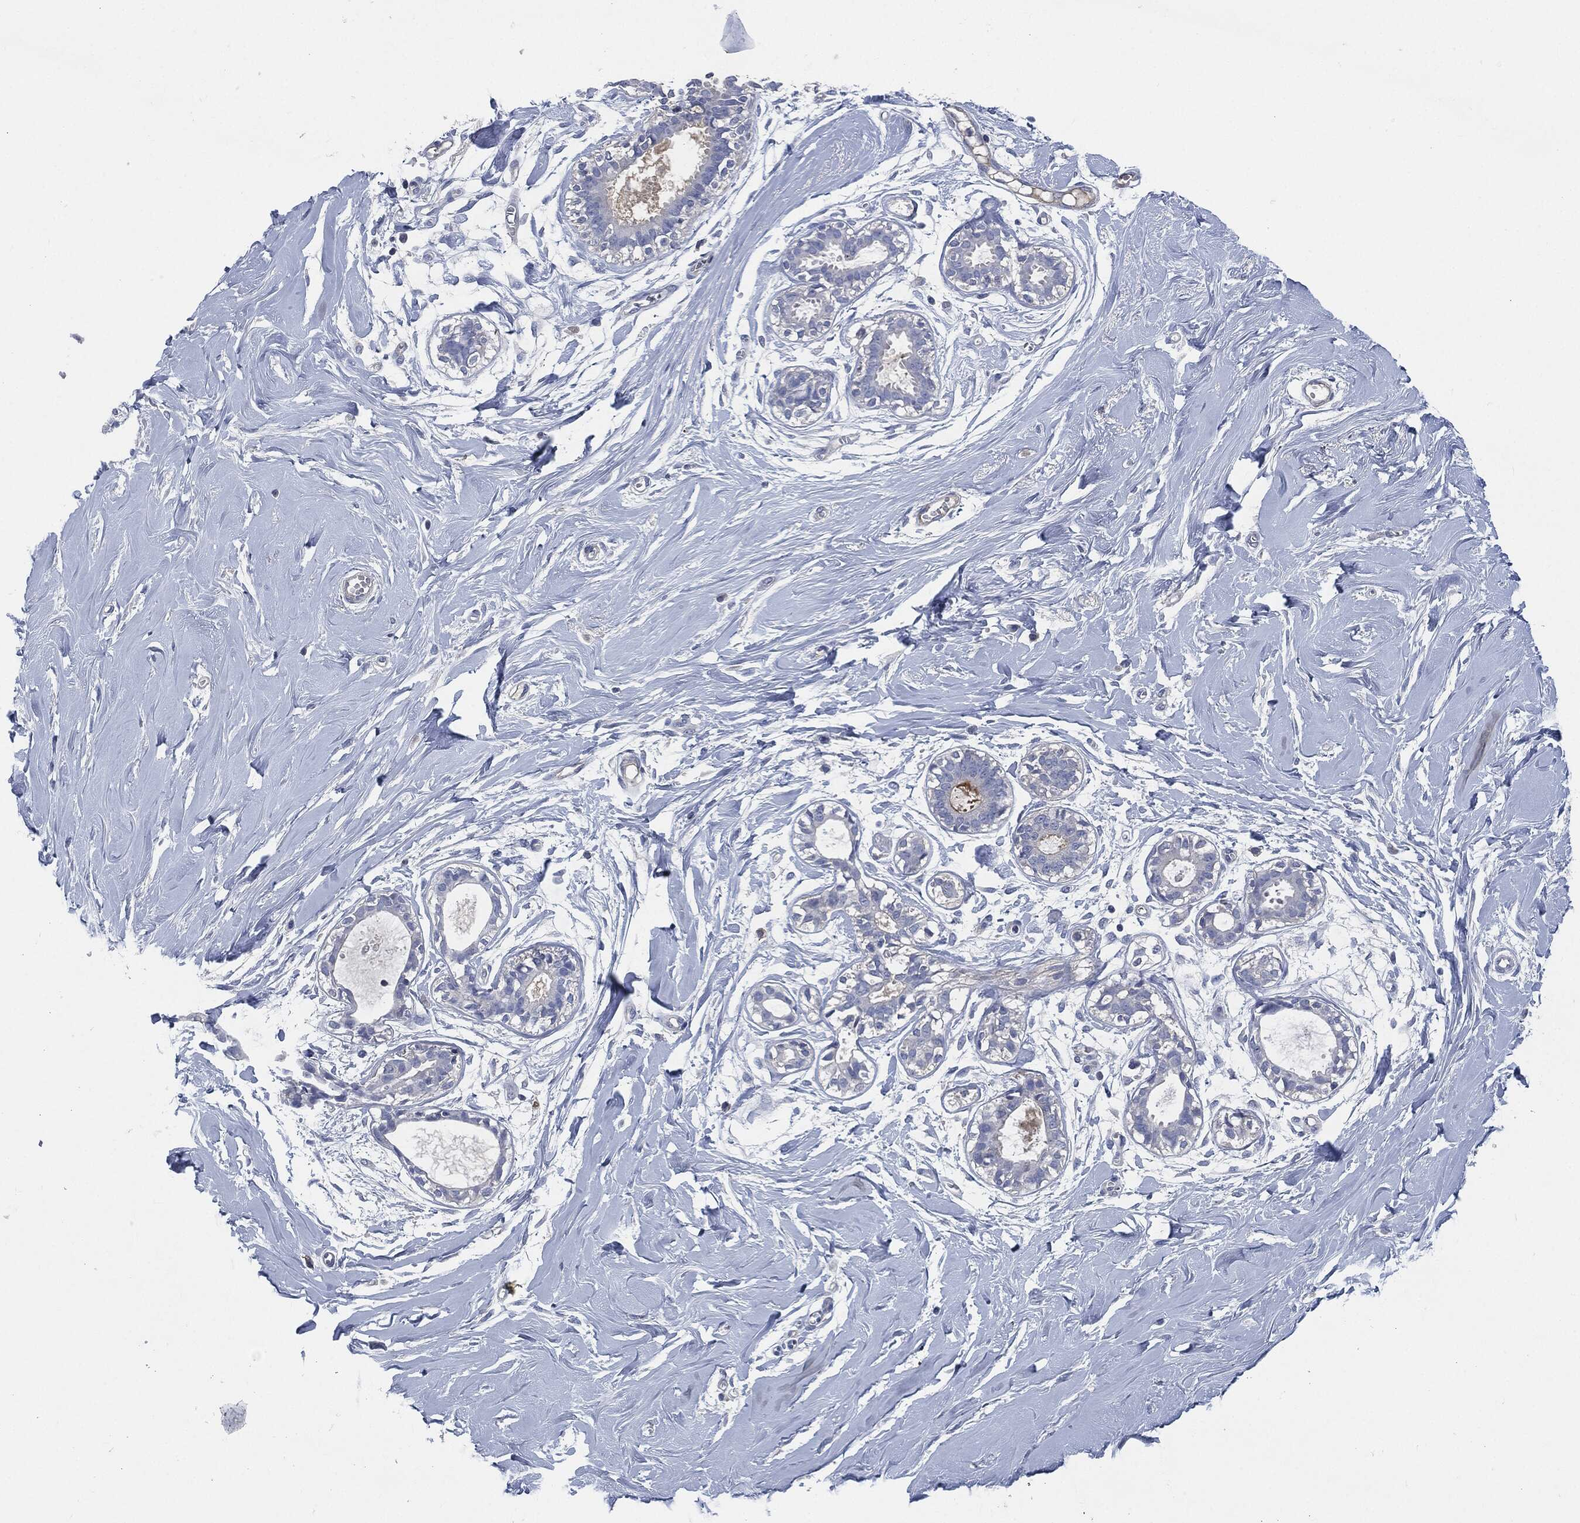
{"staining": {"intensity": "negative", "quantity": "none", "location": "none"}, "tissue": "soft tissue", "cell_type": "Fibroblasts", "image_type": "normal", "snomed": [{"axis": "morphology", "description": "Normal tissue, NOS"}, {"axis": "topography", "description": "Breast"}], "caption": "Soft tissue stained for a protein using IHC displays no staining fibroblasts.", "gene": "CD27", "patient": {"sex": "female", "age": 49}}